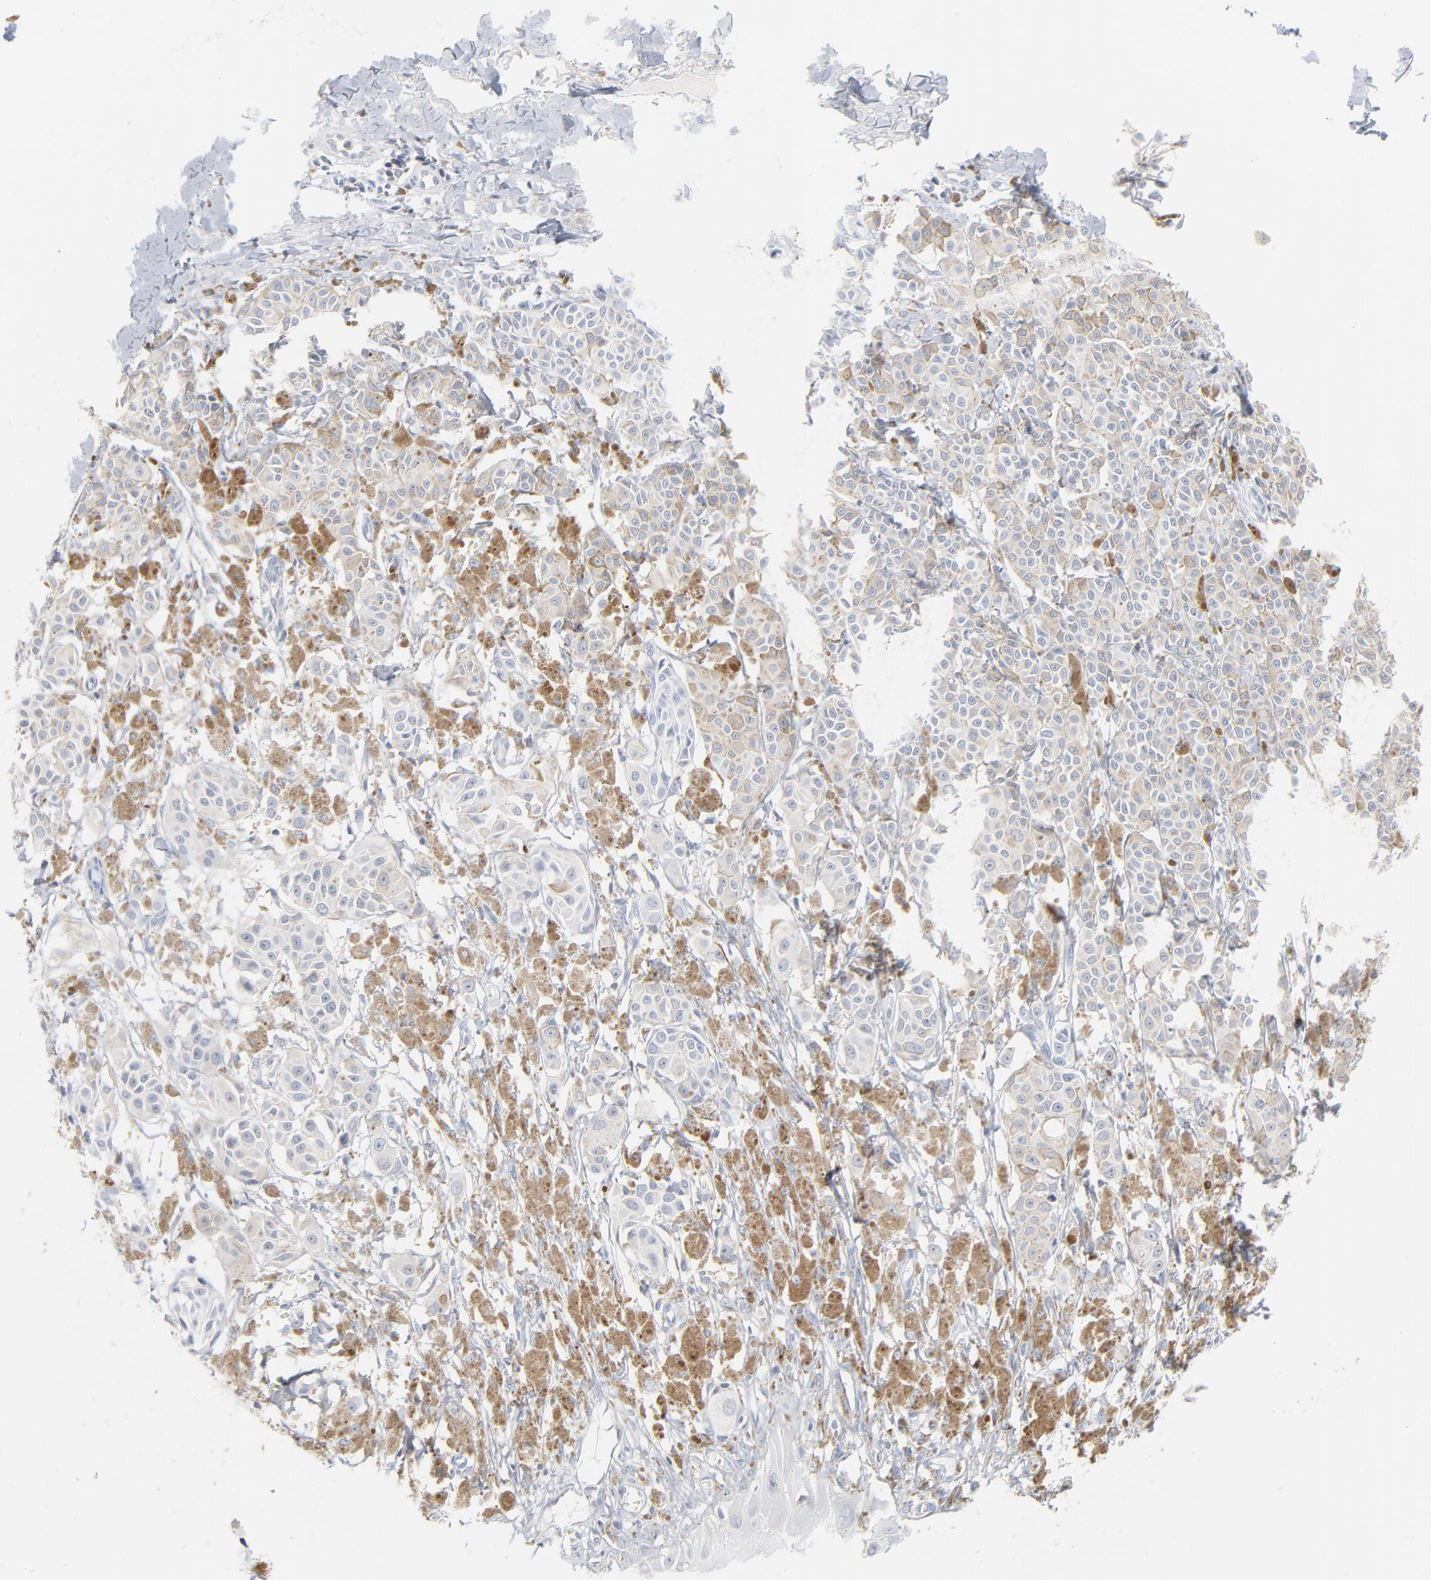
{"staining": {"intensity": "negative", "quantity": "none", "location": "none"}, "tissue": "melanoma", "cell_type": "Tumor cells", "image_type": "cancer", "snomed": [{"axis": "morphology", "description": "Malignant melanoma, NOS"}, {"axis": "topography", "description": "Skin"}], "caption": "Immunohistochemical staining of human malignant melanoma exhibits no significant staining in tumor cells.", "gene": "PTK2B", "patient": {"sex": "male", "age": 76}}